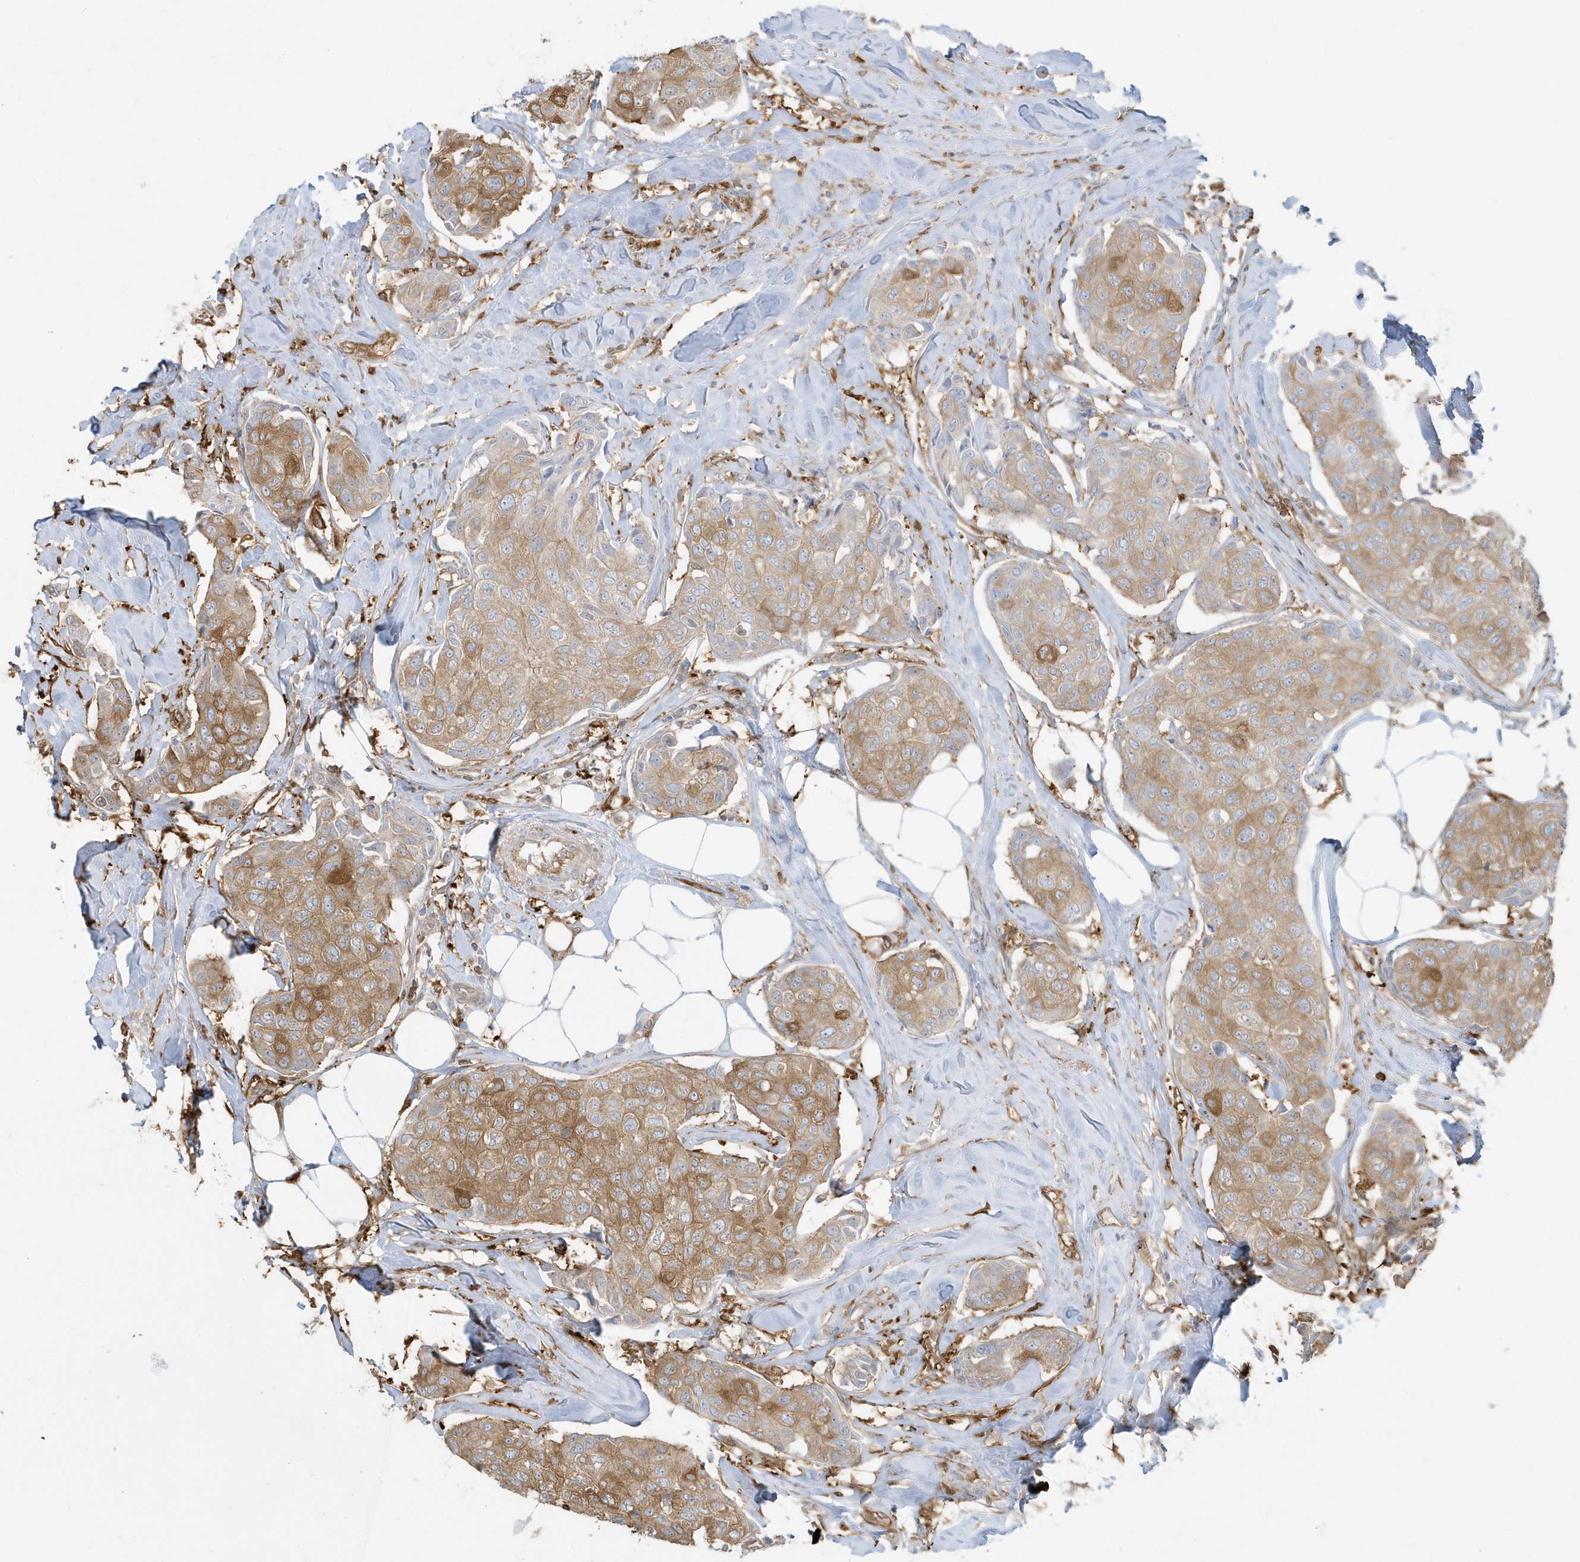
{"staining": {"intensity": "moderate", "quantity": ">75%", "location": "cytoplasmic/membranous"}, "tissue": "breast cancer", "cell_type": "Tumor cells", "image_type": "cancer", "snomed": [{"axis": "morphology", "description": "Duct carcinoma"}, {"axis": "topography", "description": "Breast"}], "caption": "This histopathology image shows intraductal carcinoma (breast) stained with IHC to label a protein in brown. The cytoplasmic/membranous of tumor cells show moderate positivity for the protein. Nuclei are counter-stained blue.", "gene": "CLCN6", "patient": {"sex": "female", "age": 80}}